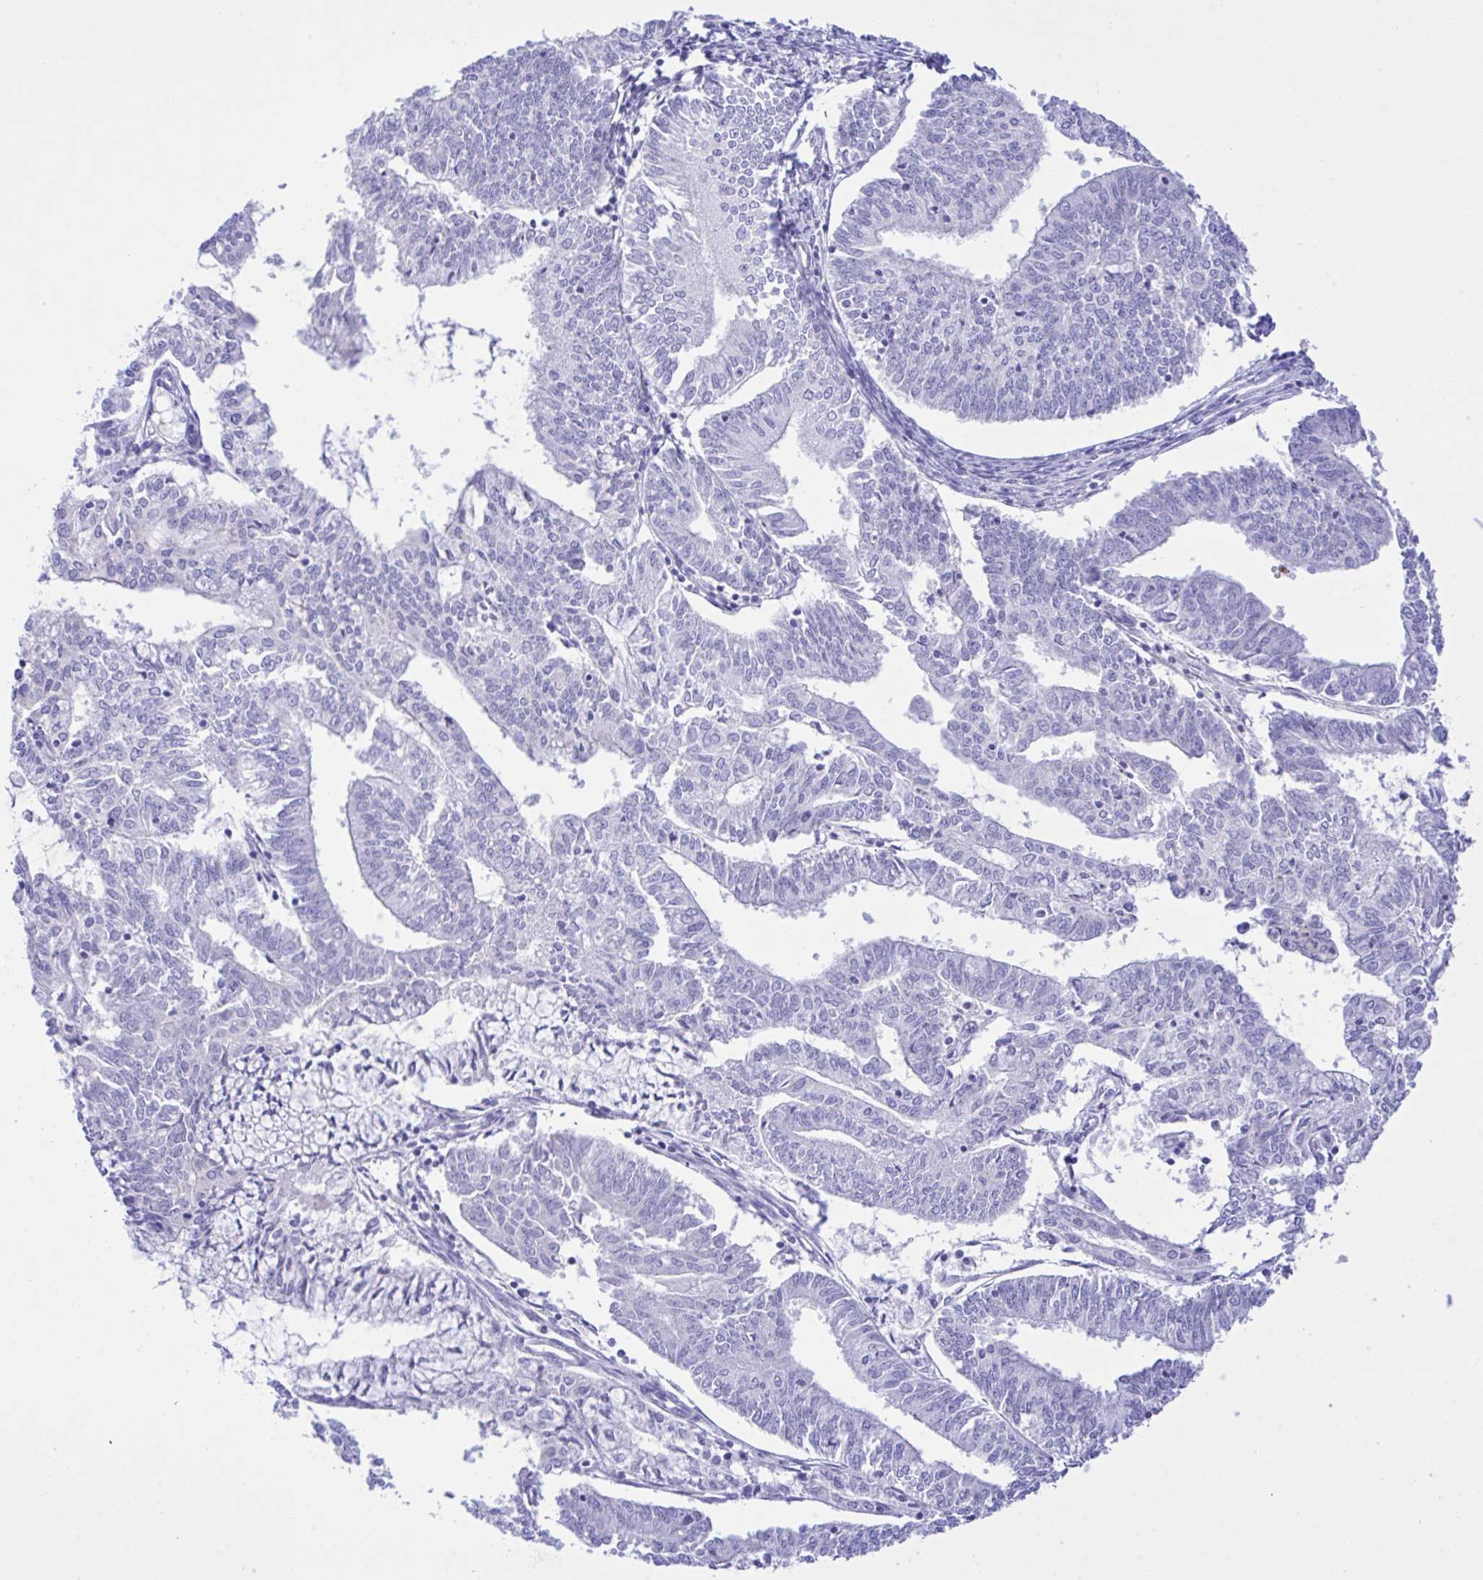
{"staining": {"intensity": "negative", "quantity": "none", "location": "none"}, "tissue": "endometrial cancer", "cell_type": "Tumor cells", "image_type": "cancer", "snomed": [{"axis": "morphology", "description": "Adenocarcinoma, NOS"}, {"axis": "topography", "description": "Endometrium"}], "caption": "Immunohistochemistry of adenocarcinoma (endometrial) shows no positivity in tumor cells.", "gene": "ZNF221", "patient": {"sex": "female", "age": 61}}